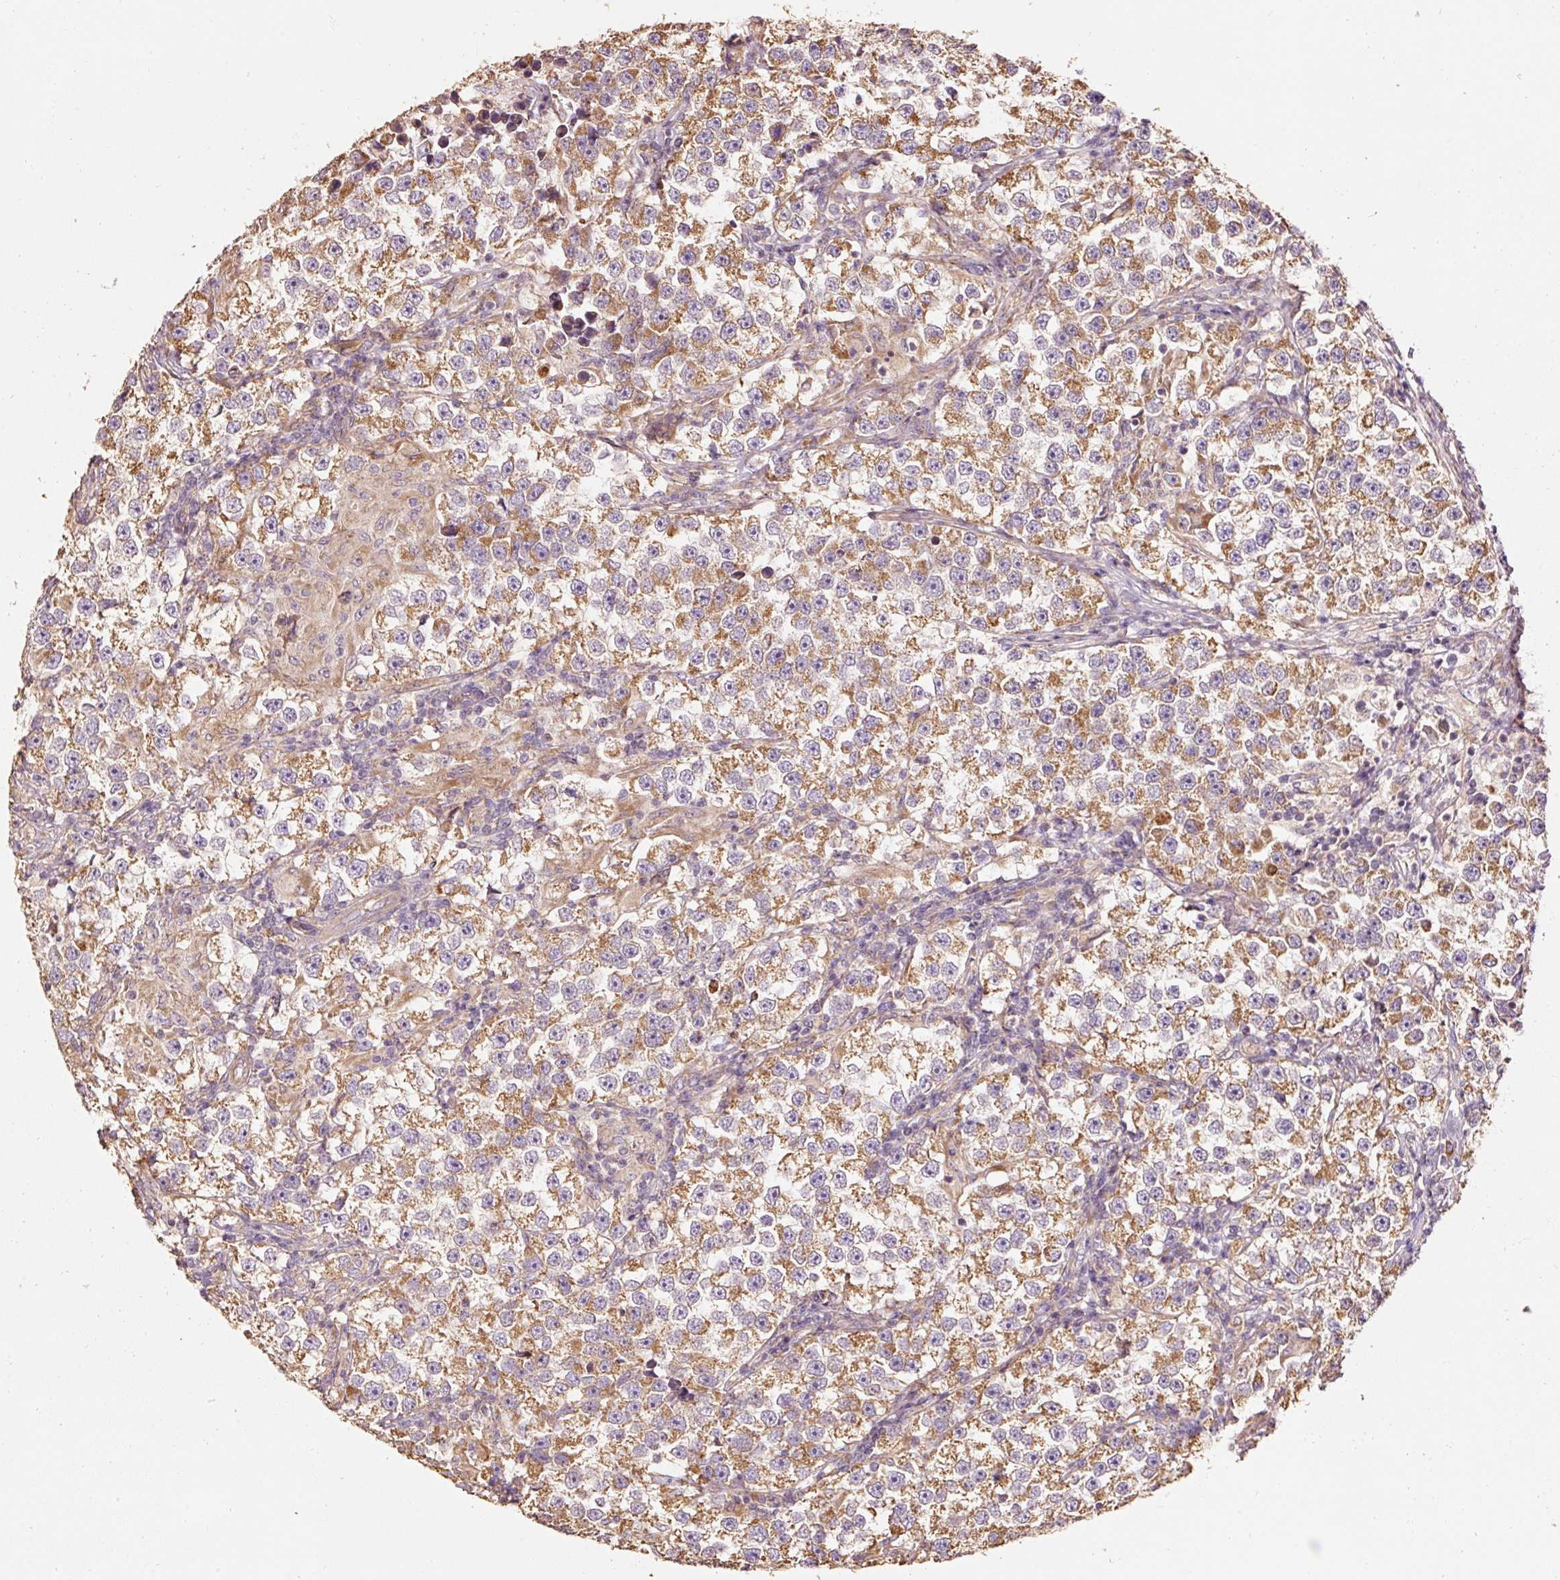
{"staining": {"intensity": "moderate", "quantity": ">75%", "location": "cytoplasmic/membranous"}, "tissue": "testis cancer", "cell_type": "Tumor cells", "image_type": "cancer", "snomed": [{"axis": "morphology", "description": "Seminoma, NOS"}, {"axis": "topography", "description": "Testis"}], "caption": "Brown immunohistochemical staining in human testis cancer demonstrates moderate cytoplasmic/membranous staining in about >75% of tumor cells. (DAB IHC, brown staining for protein, blue staining for nuclei).", "gene": "EFHC1", "patient": {"sex": "male", "age": 46}}